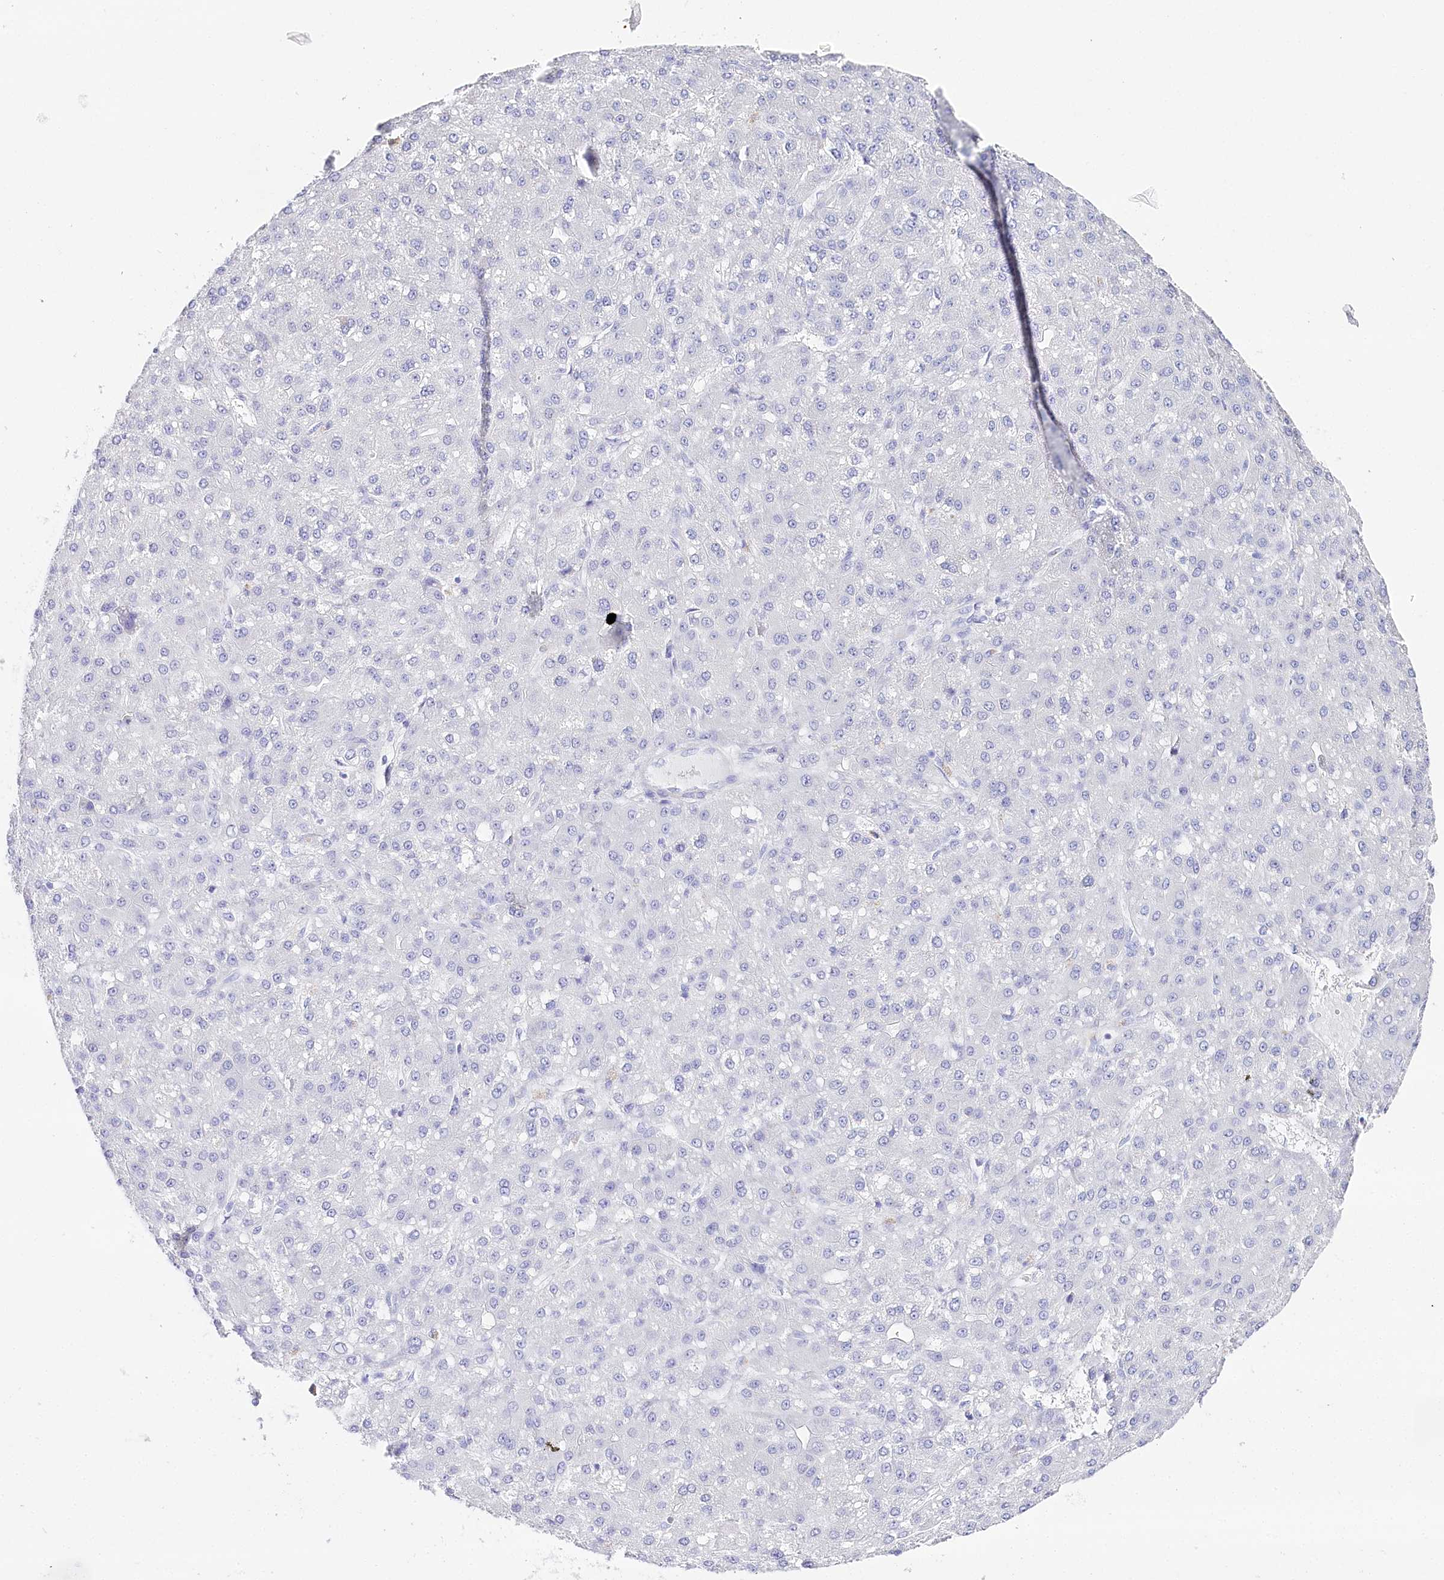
{"staining": {"intensity": "negative", "quantity": "none", "location": "none"}, "tissue": "liver cancer", "cell_type": "Tumor cells", "image_type": "cancer", "snomed": [{"axis": "morphology", "description": "Carcinoma, Hepatocellular, NOS"}, {"axis": "topography", "description": "Liver"}], "caption": "DAB immunohistochemical staining of liver cancer (hepatocellular carcinoma) reveals no significant expression in tumor cells. (DAB (3,3'-diaminobenzidine) IHC visualized using brightfield microscopy, high magnification).", "gene": "CSN3", "patient": {"sex": "male", "age": 67}}